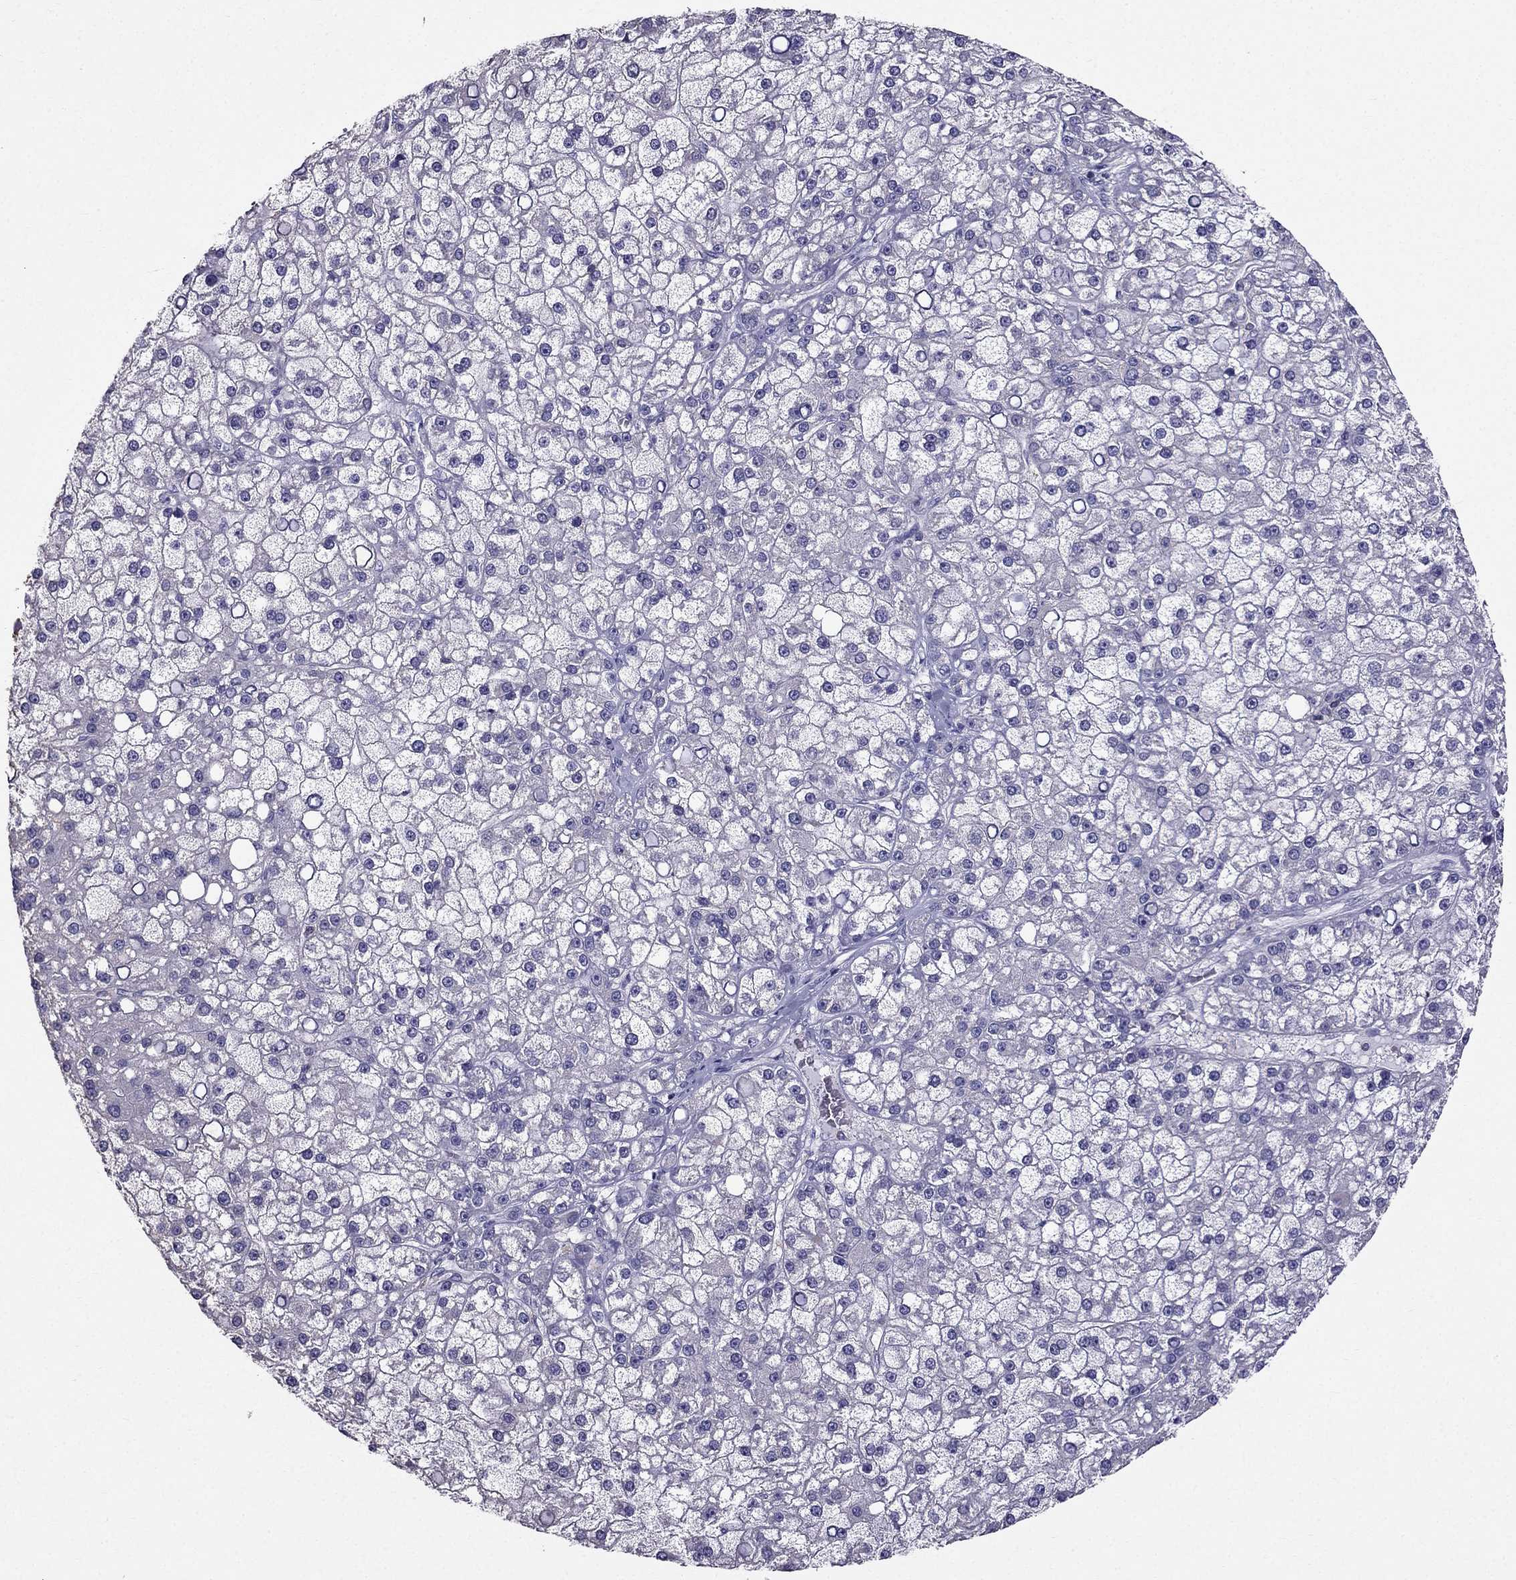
{"staining": {"intensity": "negative", "quantity": "none", "location": "none"}, "tissue": "liver cancer", "cell_type": "Tumor cells", "image_type": "cancer", "snomed": [{"axis": "morphology", "description": "Carcinoma, Hepatocellular, NOS"}, {"axis": "topography", "description": "Liver"}], "caption": "IHC histopathology image of neoplastic tissue: liver cancer (hepatocellular carcinoma) stained with DAB (3,3'-diaminobenzidine) demonstrates no significant protein expression in tumor cells.", "gene": "AAK1", "patient": {"sex": "male", "age": 67}}